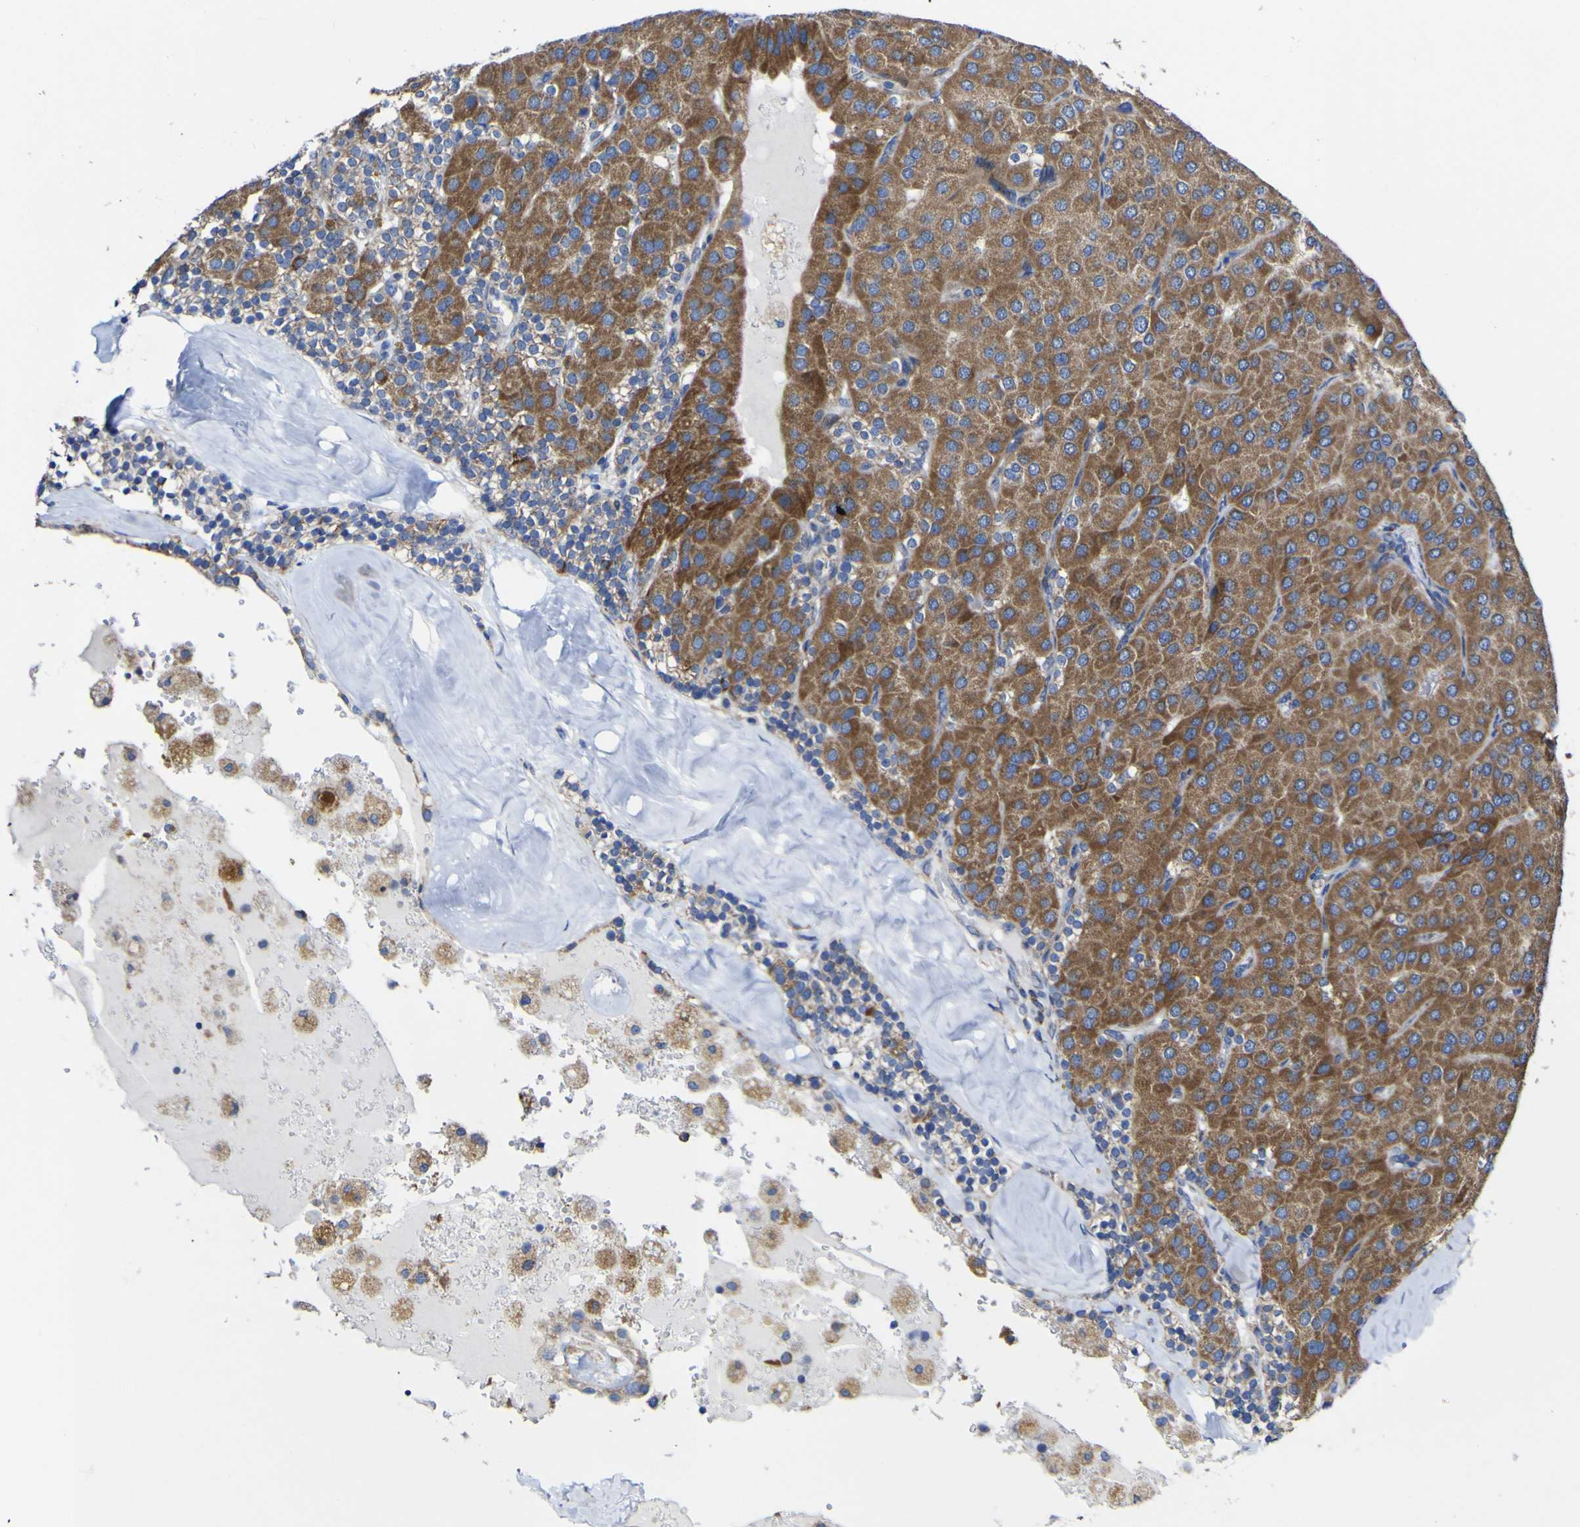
{"staining": {"intensity": "moderate", "quantity": ">75%", "location": "cytoplasmic/membranous"}, "tissue": "parathyroid gland", "cell_type": "Glandular cells", "image_type": "normal", "snomed": [{"axis": "morphology", "description": "Normal tissue, NOS"}, {"axis": "morphology", "description": "Adenoma, NOS"}, {"axis": "topography", "description": "Parathyroid gland"}], "caption": "A photomicrograph showing moderate cytoplasmic/membranous positivity in about >75% of glandular cells in benign parathyroid gland, as visualized by brown immunohistochemical staining.", "gene": "CCDC90B", "patient": {"sex": "female", "age": 86}}